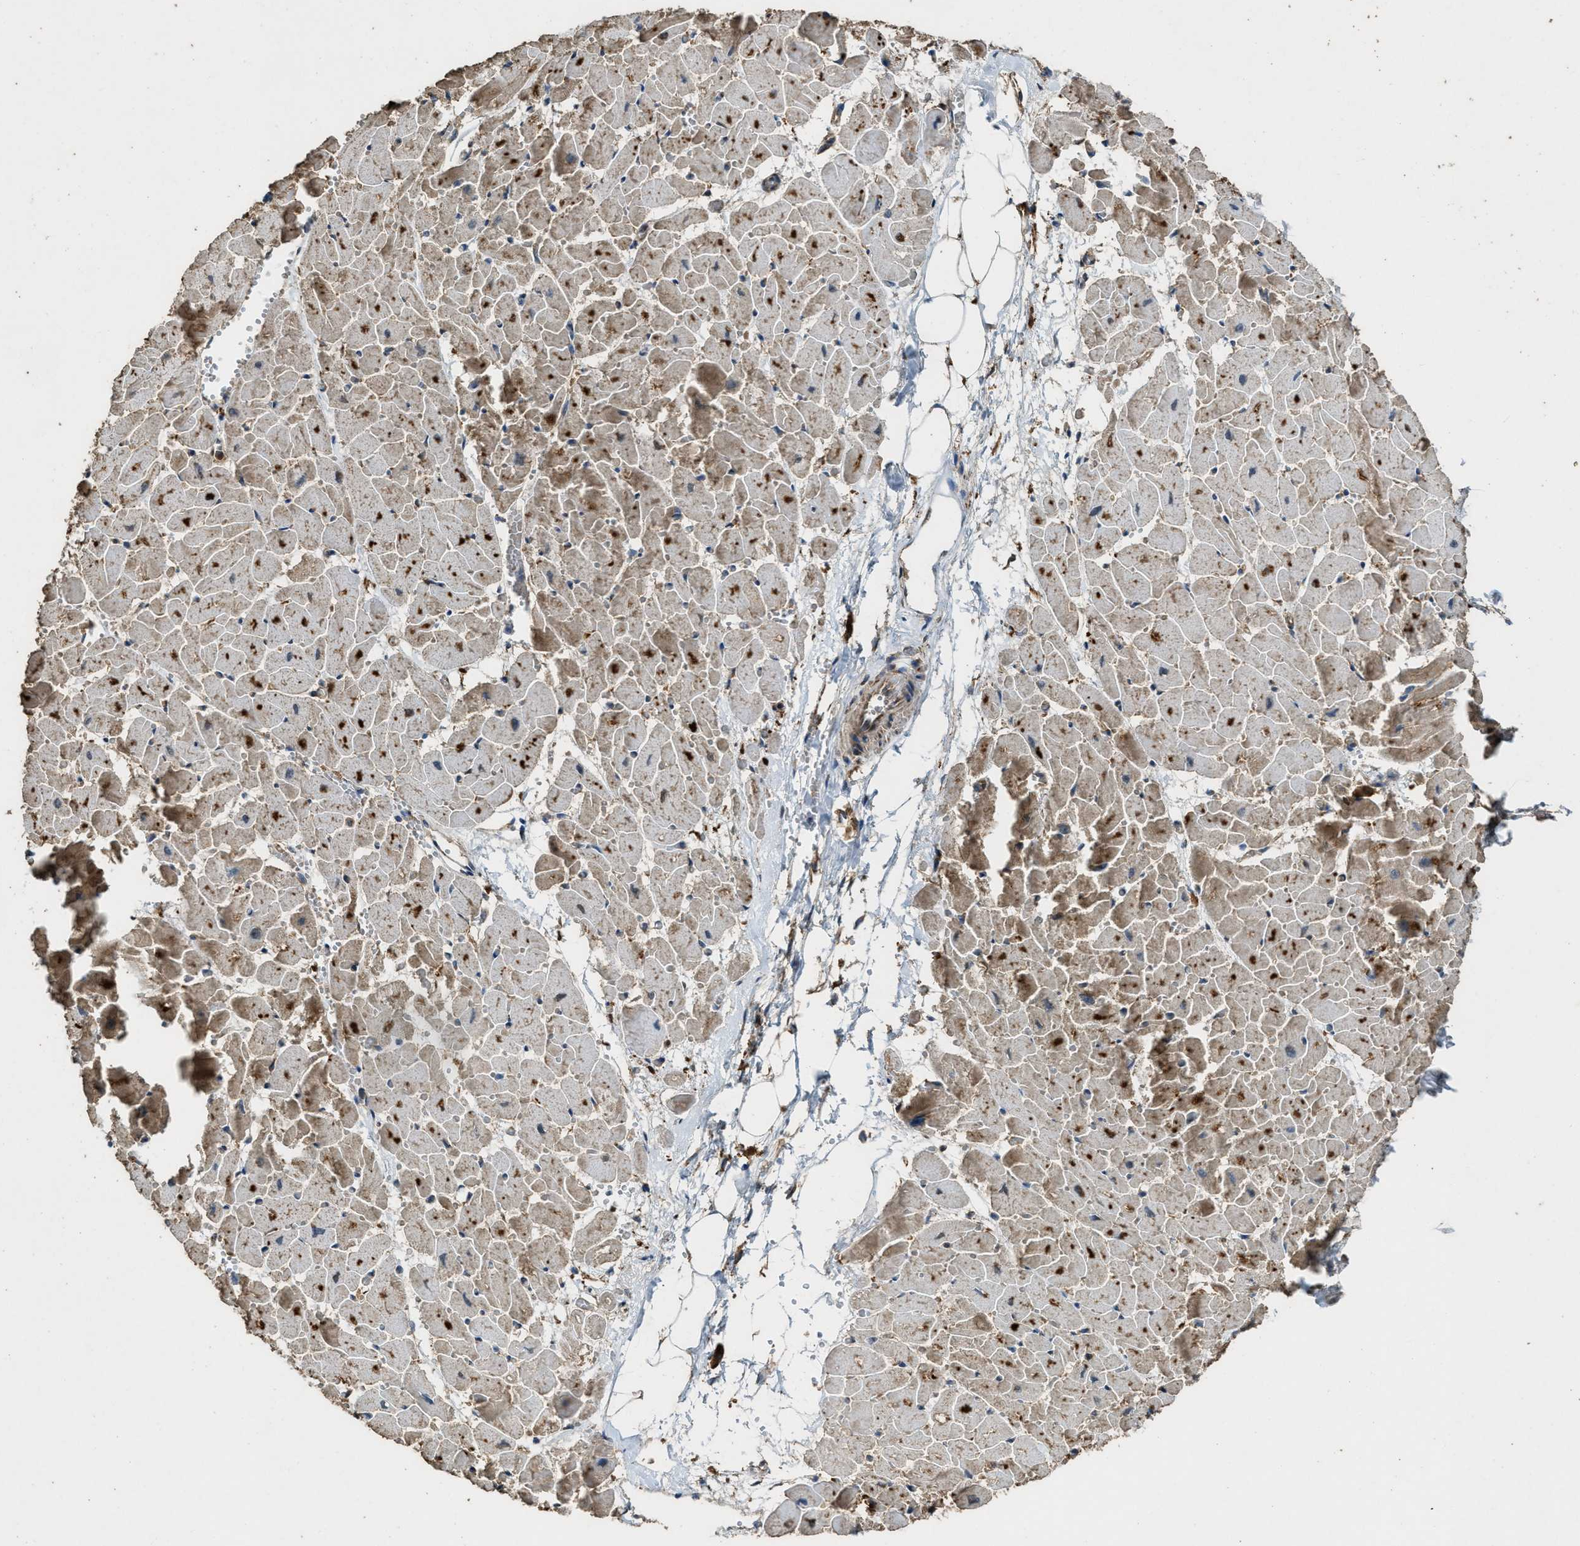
{"staining": {"intensity": "moderate", "quantity": ">75%", "location": "cytoplasmic/membranous"}, "tissue": "heart muscle", "cell_type": "Cardiomyocytes", "image_type": "normal", "snomed": [{"axis": "morphology", "description": "Normal tissue, NOS"}, {"axis": "topography", "description": "Heart"}], "caption": "Immunohistochemistry (DAB (3,3'-diaminobenzidine)) staining of unremarkable human heart muscle exhibits moderate cytoplasmic/membranous protein expression in approximately >75% of cardiomyocytes. (Stains: DAB in brown, nuclei in blue, Microscopy: brightfield microscopy at high magnification).", "gene": "MAP3K8", "patient": {"sex": "female", "age": 19}}